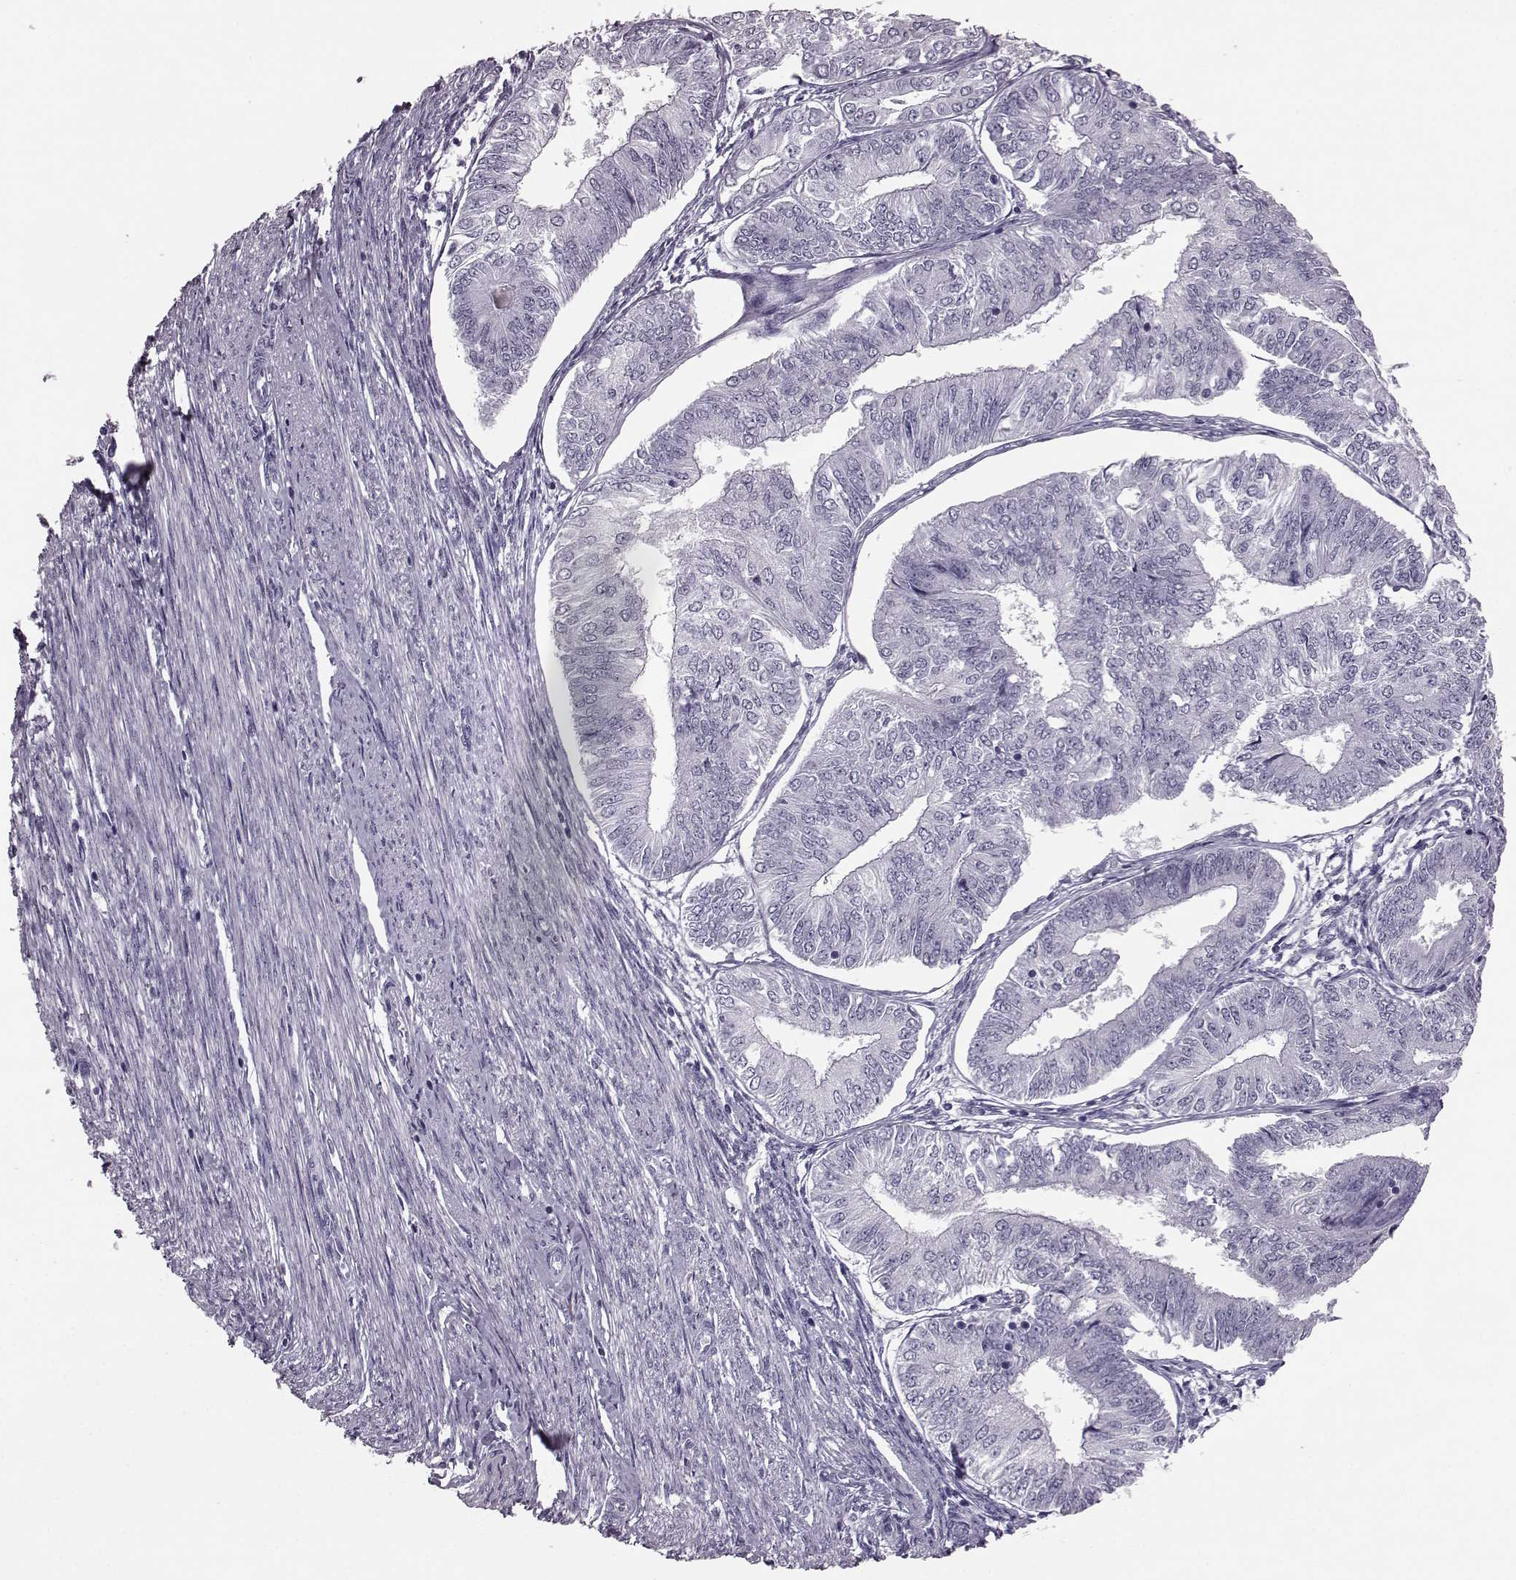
{"staining": {"intensity": "negative", "quantity": "none", "location": "none"}, "tissue": "endometrial cancer", "cell_type": "Tumor cells", "image_type": "cancer", "snomed": [{"axis": "morphology", "description": "Adenocarcinoma, NOS"}, {"axis": "topography", "description": "Endometrium"}], "caption": "Immunohistochemistry (IHC) image of human endometrial cancer stained for a protein (brown), which exhibits no staining in tumor cells.", "gene": "JSRP1", "patient": {"sex": "female", "age": 58}}